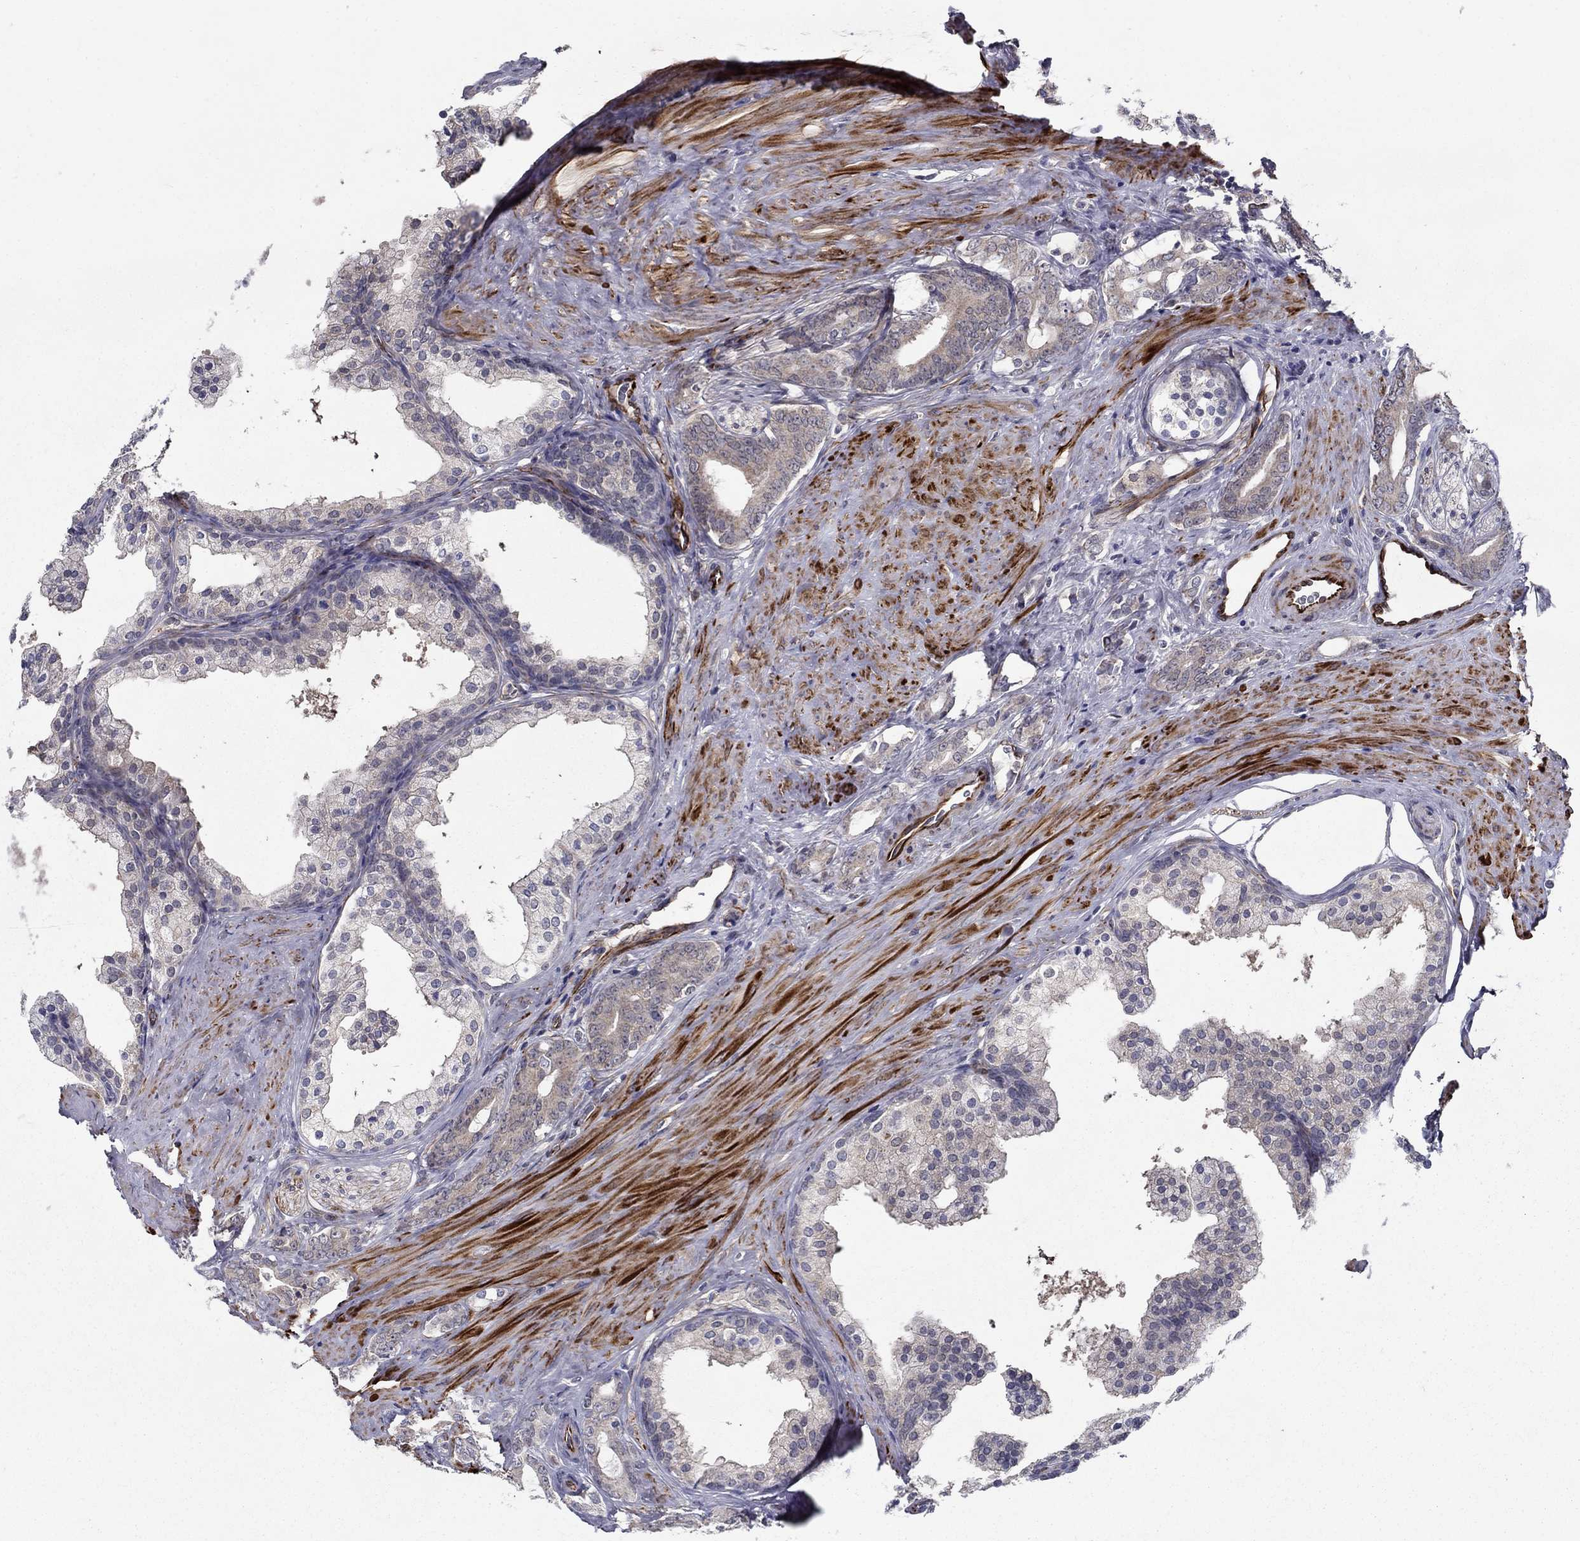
{"staining": {"intensity": "negative", "quantity": "none", "location": "none"}, "tissue": "prostate cancer", "cell_type": "Tumor cells", "image_type": "cancer", "snomed": [{"axis": "morphology", "description": "Adenocarcinoma, NOS"}, {"axis": "topography", "description": "Prostate"}], "caption": "High power microscopy micrograph of an immunohistochemistry histopathology image of prostate cancer, revealing no significant staining in tumor cells.", "gene": "LACTB2", "patient": {"sex": "male", "age": 55}}